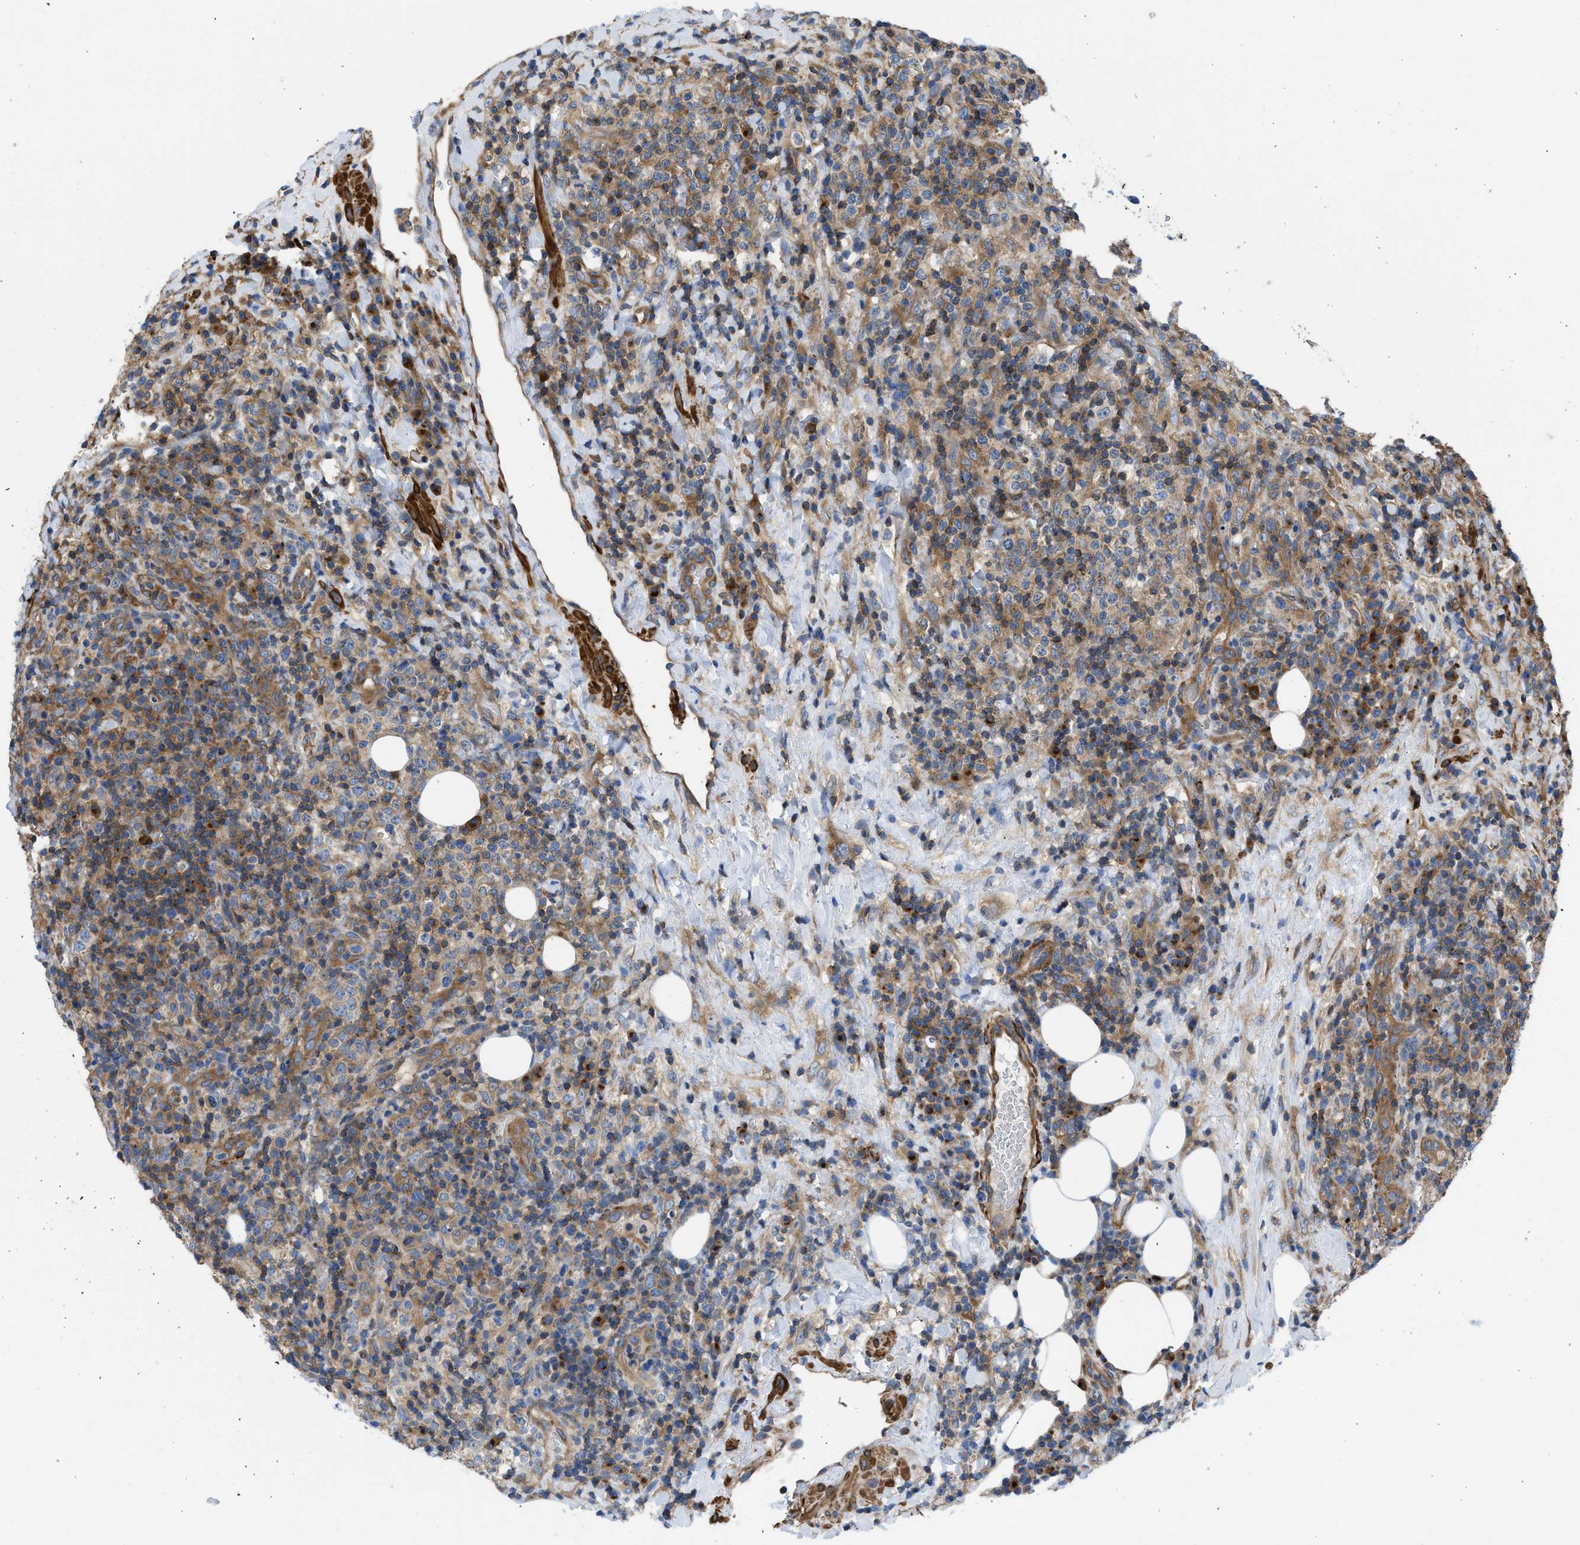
{"staining": {"intensity": "moderate", "quantity": "<25%", "location": "cytoplasmic/membranous"}, "tissue": "lymphoma", "cell_type": "Tumor cells", "image_type": "cancer", "snomed": [{"axis": "morphology", "description": "Malignant lymphoma, non-Hodgkin's type, High grade"}, {"axis": "topography", "description": "Lymph node"}], "caption": "Immunohistochemistry (DAB (3,3'-diaminobenzidine)) staining of lymphoma displays moderate cytoplasmic/membranous protein expression in about <25% of tumor cells.", "gene": "CHKB", "patient": {"sex": "female", "age": 76}}